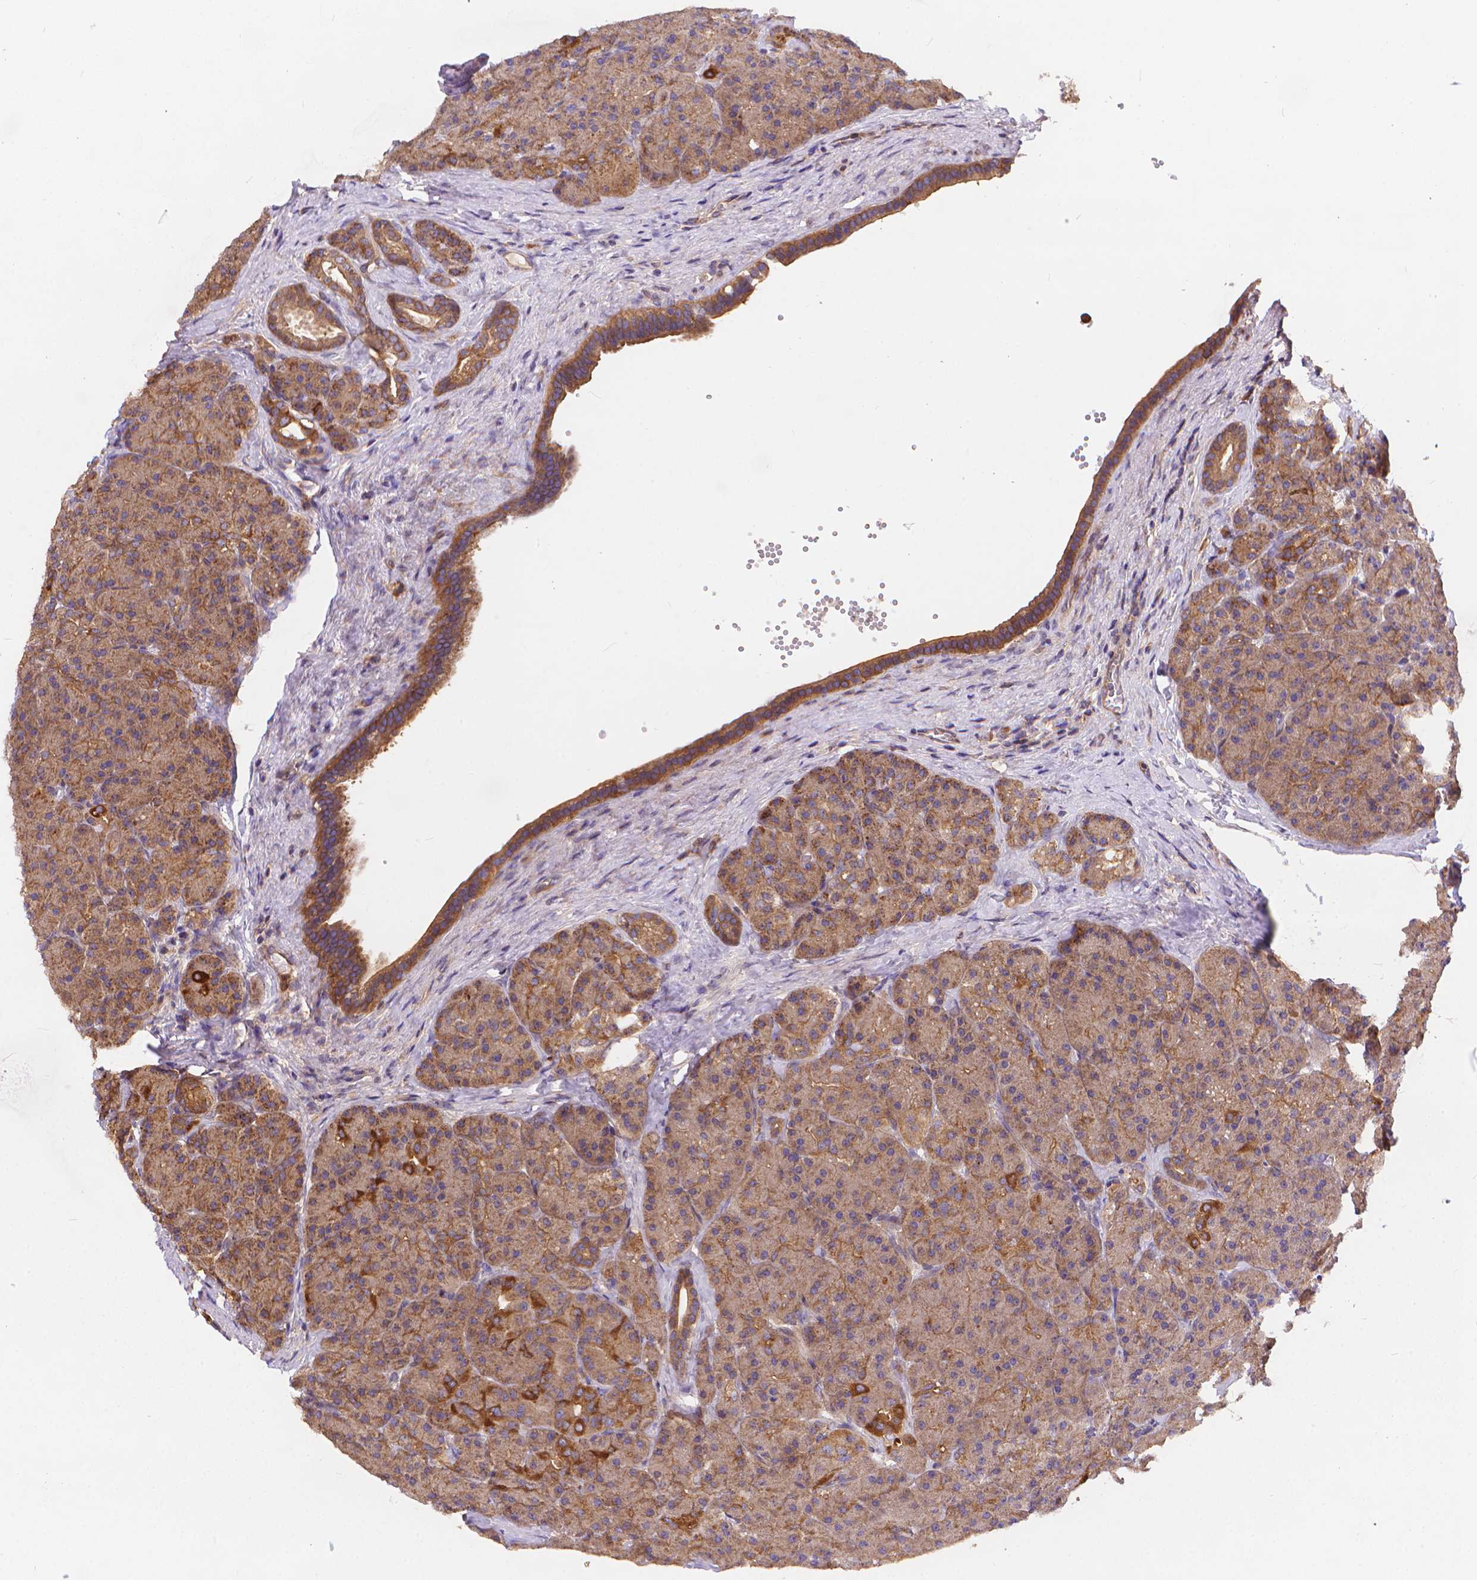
{"staining": {"intensity": "moderate", "quantity": "<25%", "location": "cytoplasmic/membranous"}, "tissue": "pancreas", "cell_type": "Exocrine glandular cells", "image_type": "normal", "snomed": [{"axis": "morphology", "description": "Normal tissue, NOS"}, {"axis": "topography", "description": "Pancreas"}], "caption": "Pancreas stained with immunohistochemistry shows moderate cytoplasmic/membranous staining in about <25% of exocrine glandular cells. Ihc stains the protein of interest in brown and the nuclei are stained blue.", "gene": "ARAP1", "patient": {"sex": "male", "age": 57}}